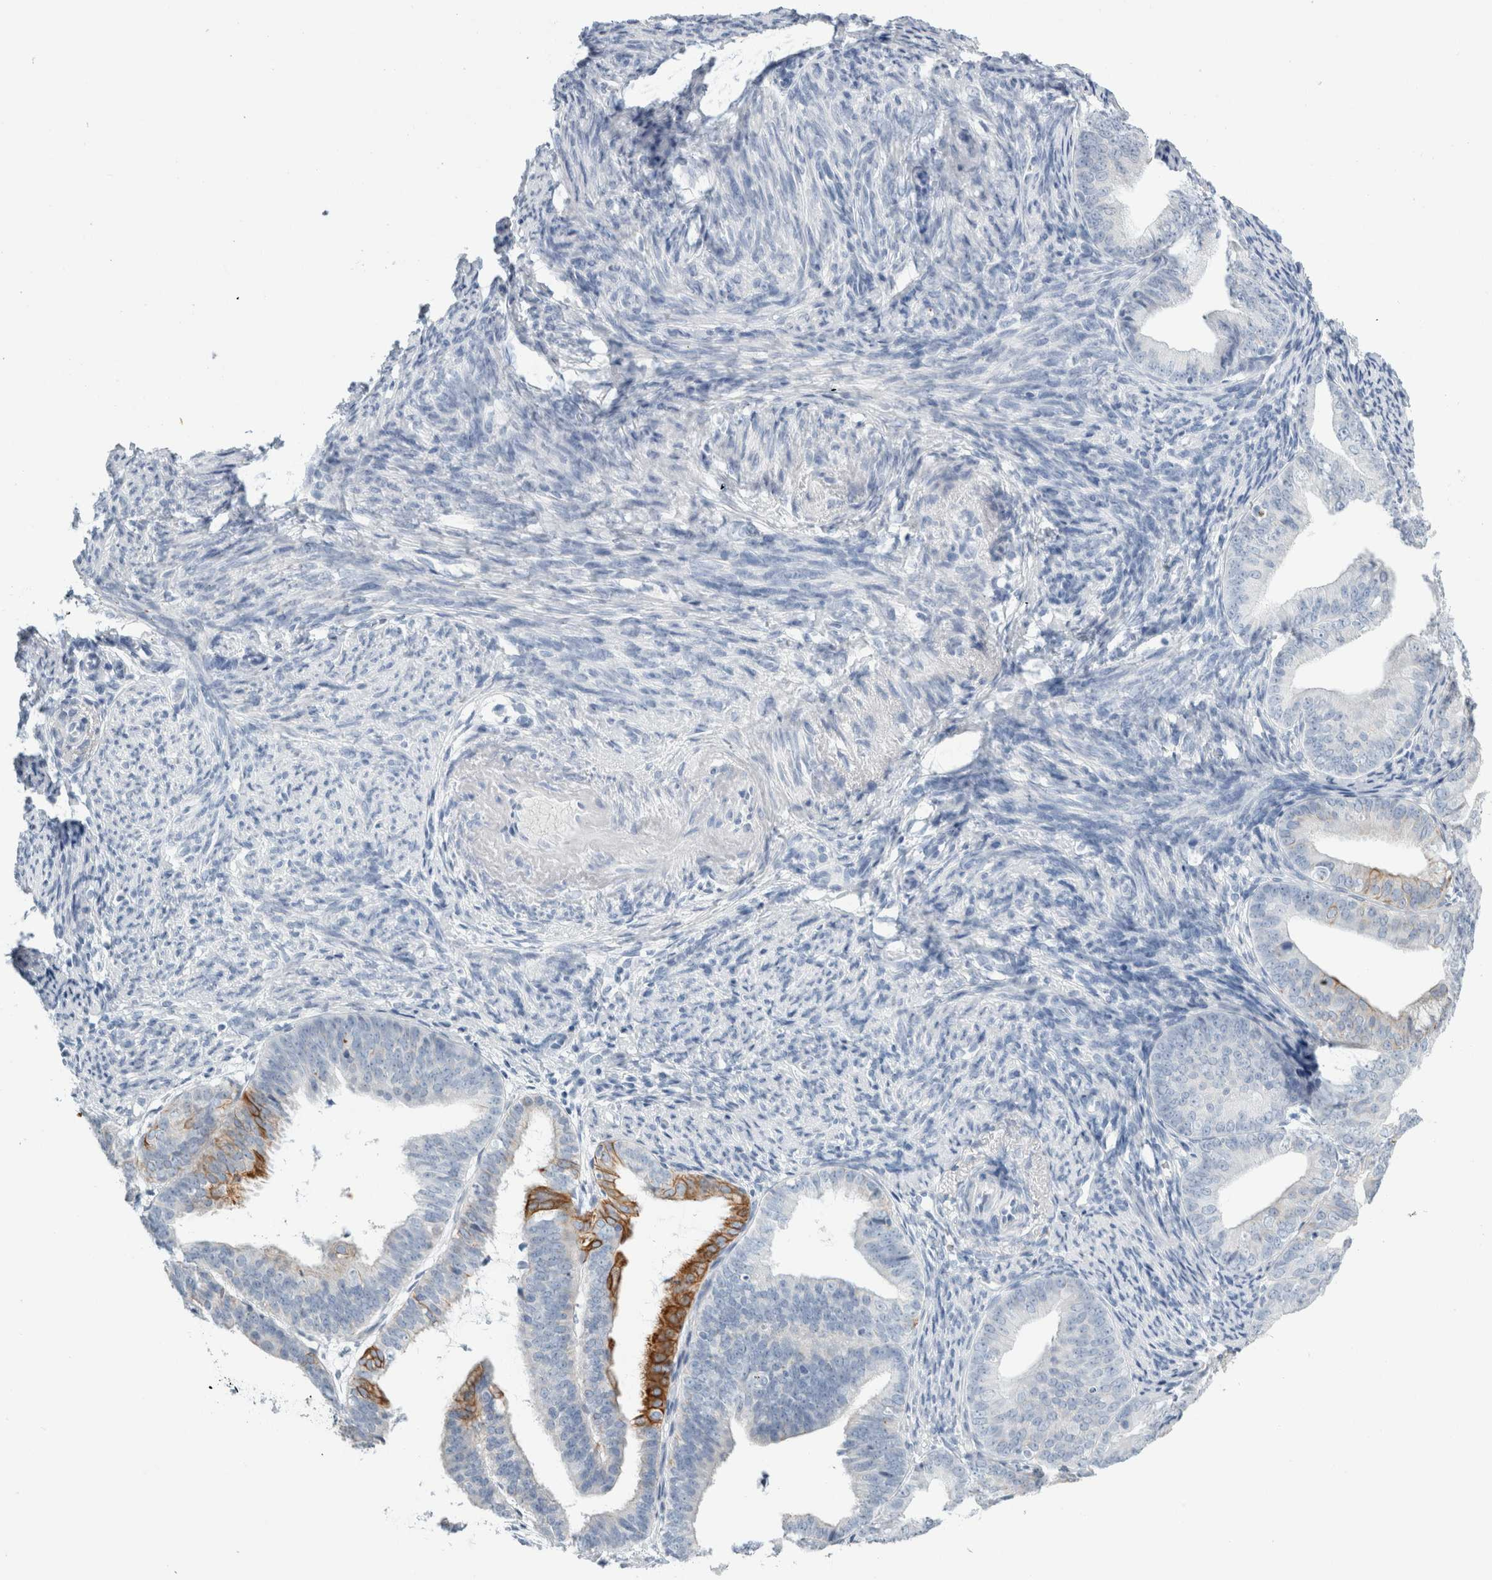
{"staining": {"intensity": "moderate", "quantity": "<25%", "location": "cytoplasmic/membranous"}, "tissue": "endometrial cancer", "cell_type": "Tumor cells", "image_type": "cancer", "snomed": [{"axis": "morphology", "description": "Adenocarcinoma, NOS"}, {"axis": "topography", "description": "Endometrium"}], "caption": "Endometrial cancer (adenocarcinoma) stained for a protein demonstrates moderate cytoplasmic/membranous positivity in tumor cells.", "gene": "RPH3AL", "patient": {"sex": "female", "age": 63}}